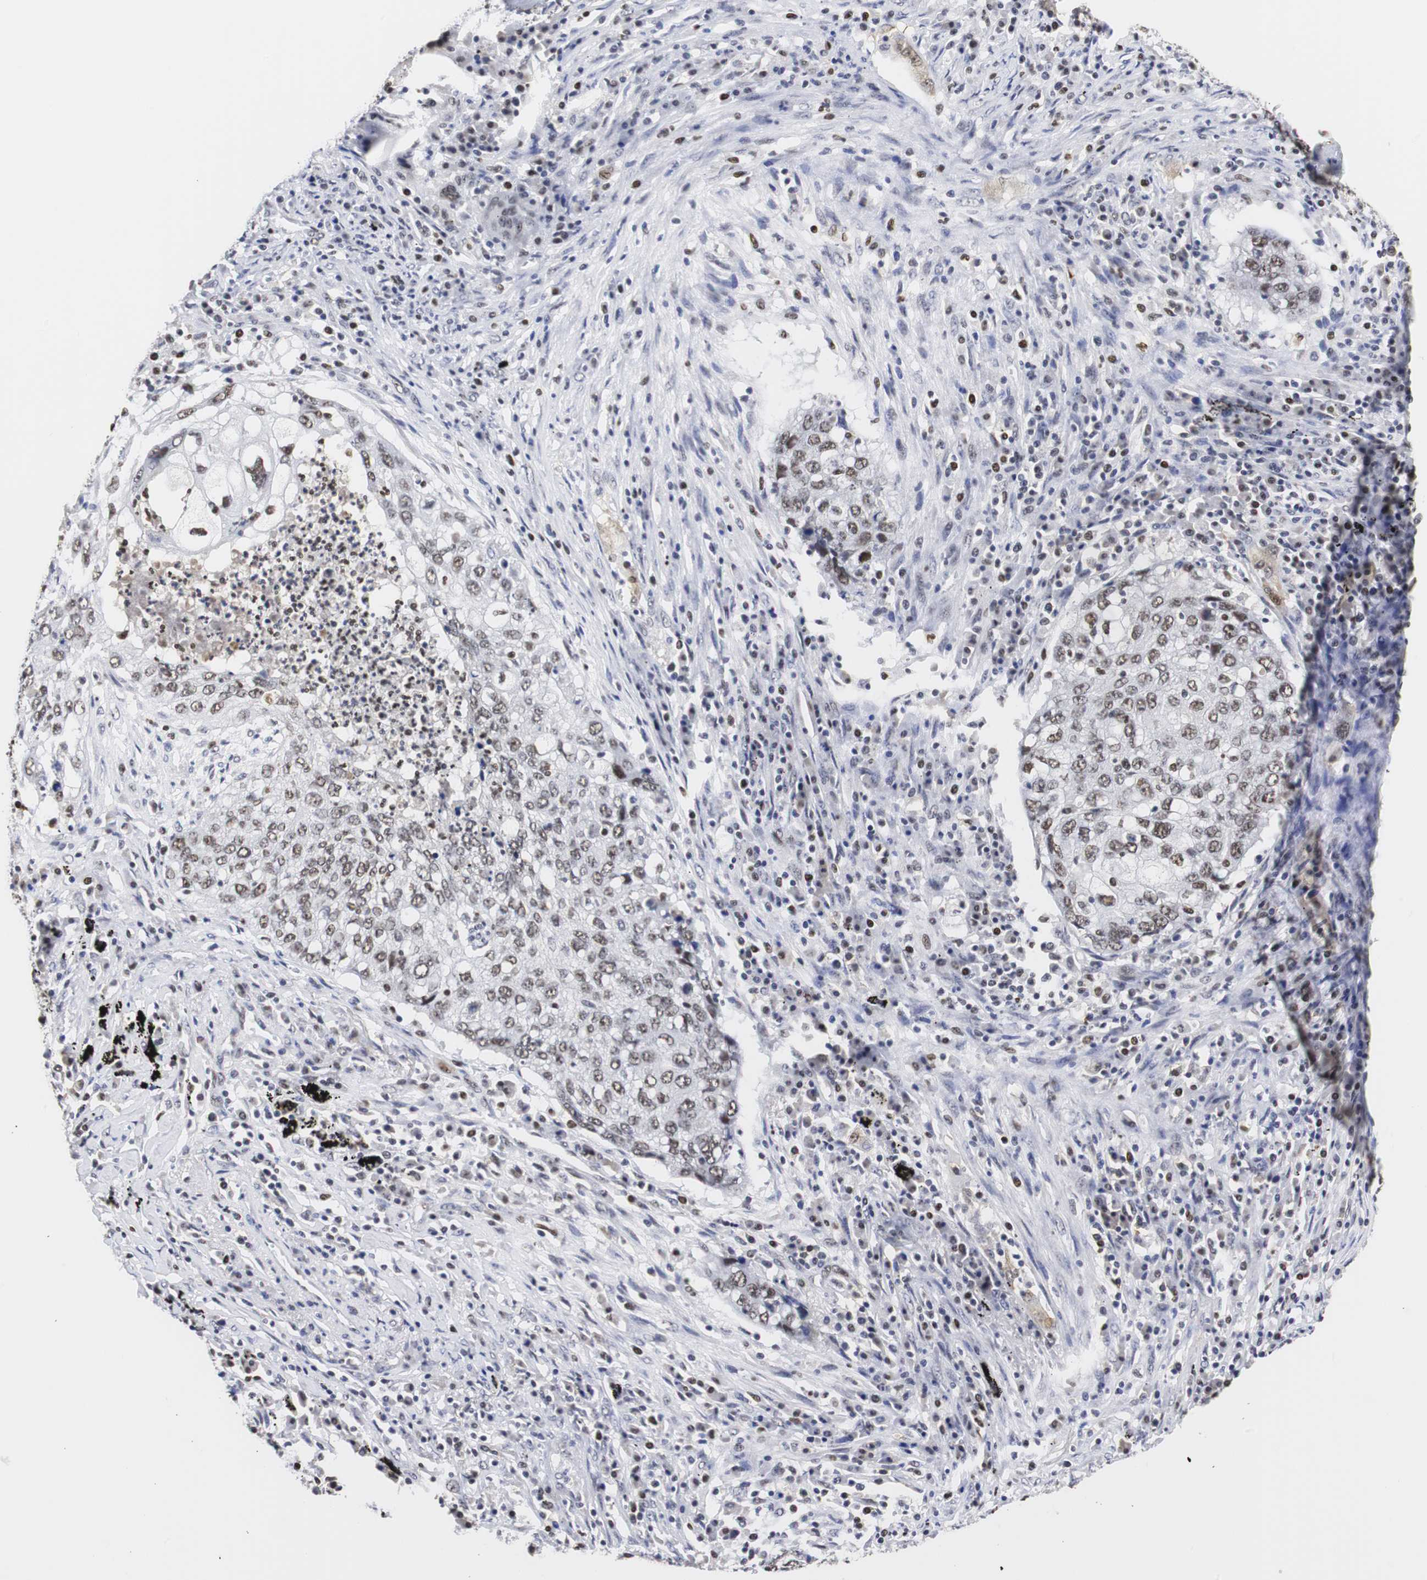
{"staining": {"intensity": "moderate", "quantity": ">75%", "location": "nuclear"}, "tissue": "lung cancer", "cell_type": "Tumor cells", "image_type": "cancer", "snomed": [{"axis": "morphology", "description": "Squamous cell carcinoma, NOS"}, {"axis": "topography", "description": "Lung"}], "caption": "An image of human lung cancer stained for a protein reveals moderate nuclear brown staining in tumor cells.", "gene": "ZFC3H1", "patient": {"sex": "female", "age": 63}}